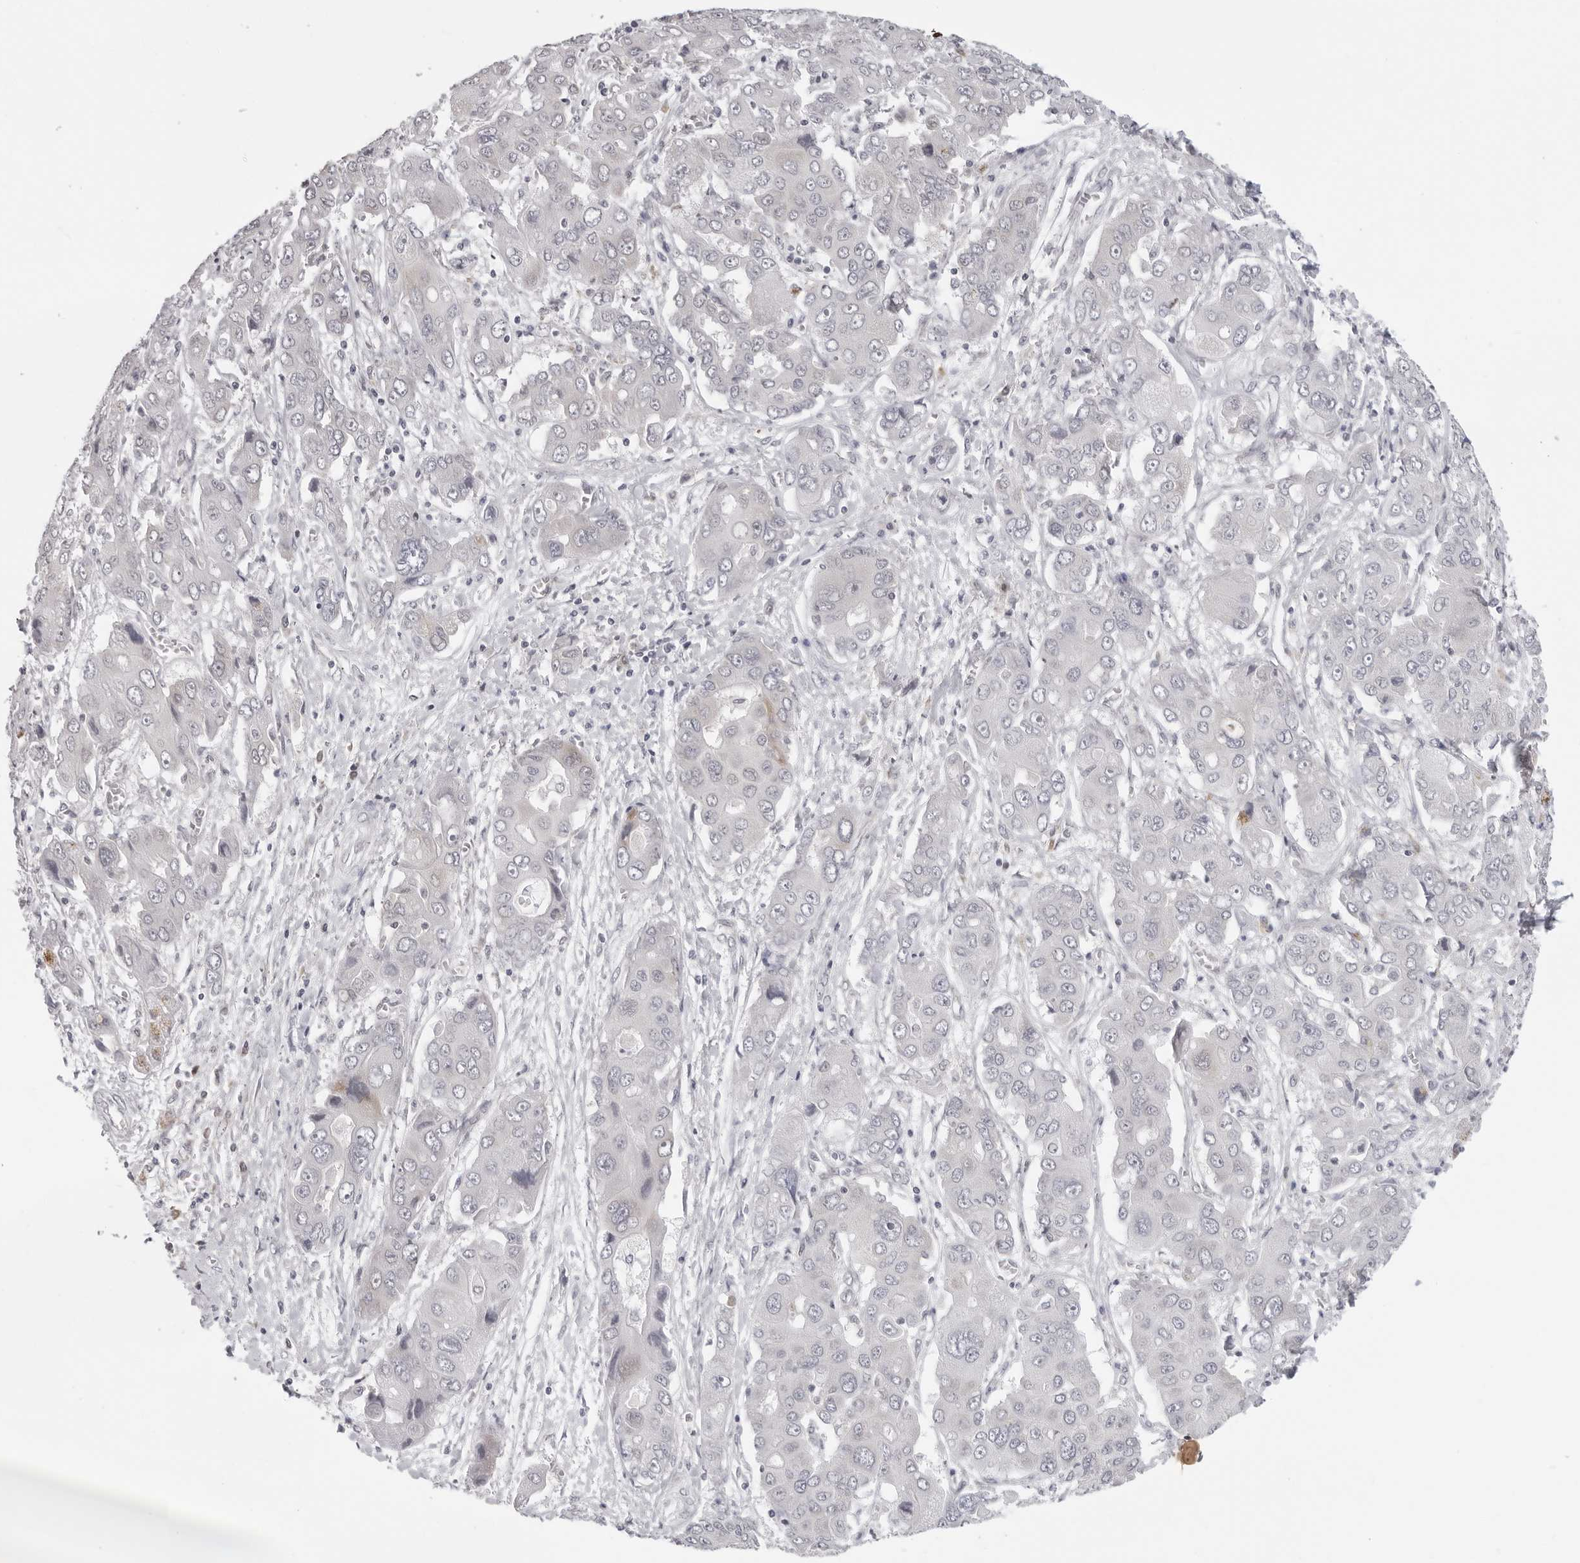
{"staining": {"intensity": "negative", "quantity": "none", "location": "none"}, "tissue": "liver cancer", "cell_type": "Tumor cells", "image_type": "cancer", "snomed": [{"axis": "morphology", "description": "Cholangiocarcinoma"}, {"axis": "topography", "description": "Liver"}], "caption": "This is a histopathology image of immunohistochemistry (IHC) staining of liver cancer (cholangiocarcinoma), which shows no staining in tumor cells. (DAB (3,3'-diaminobenzidine) immunohistochemistry with hematoxylin counter stain).", "gene": "CASP7", "patient": {"sex": "male", "age": 67}}